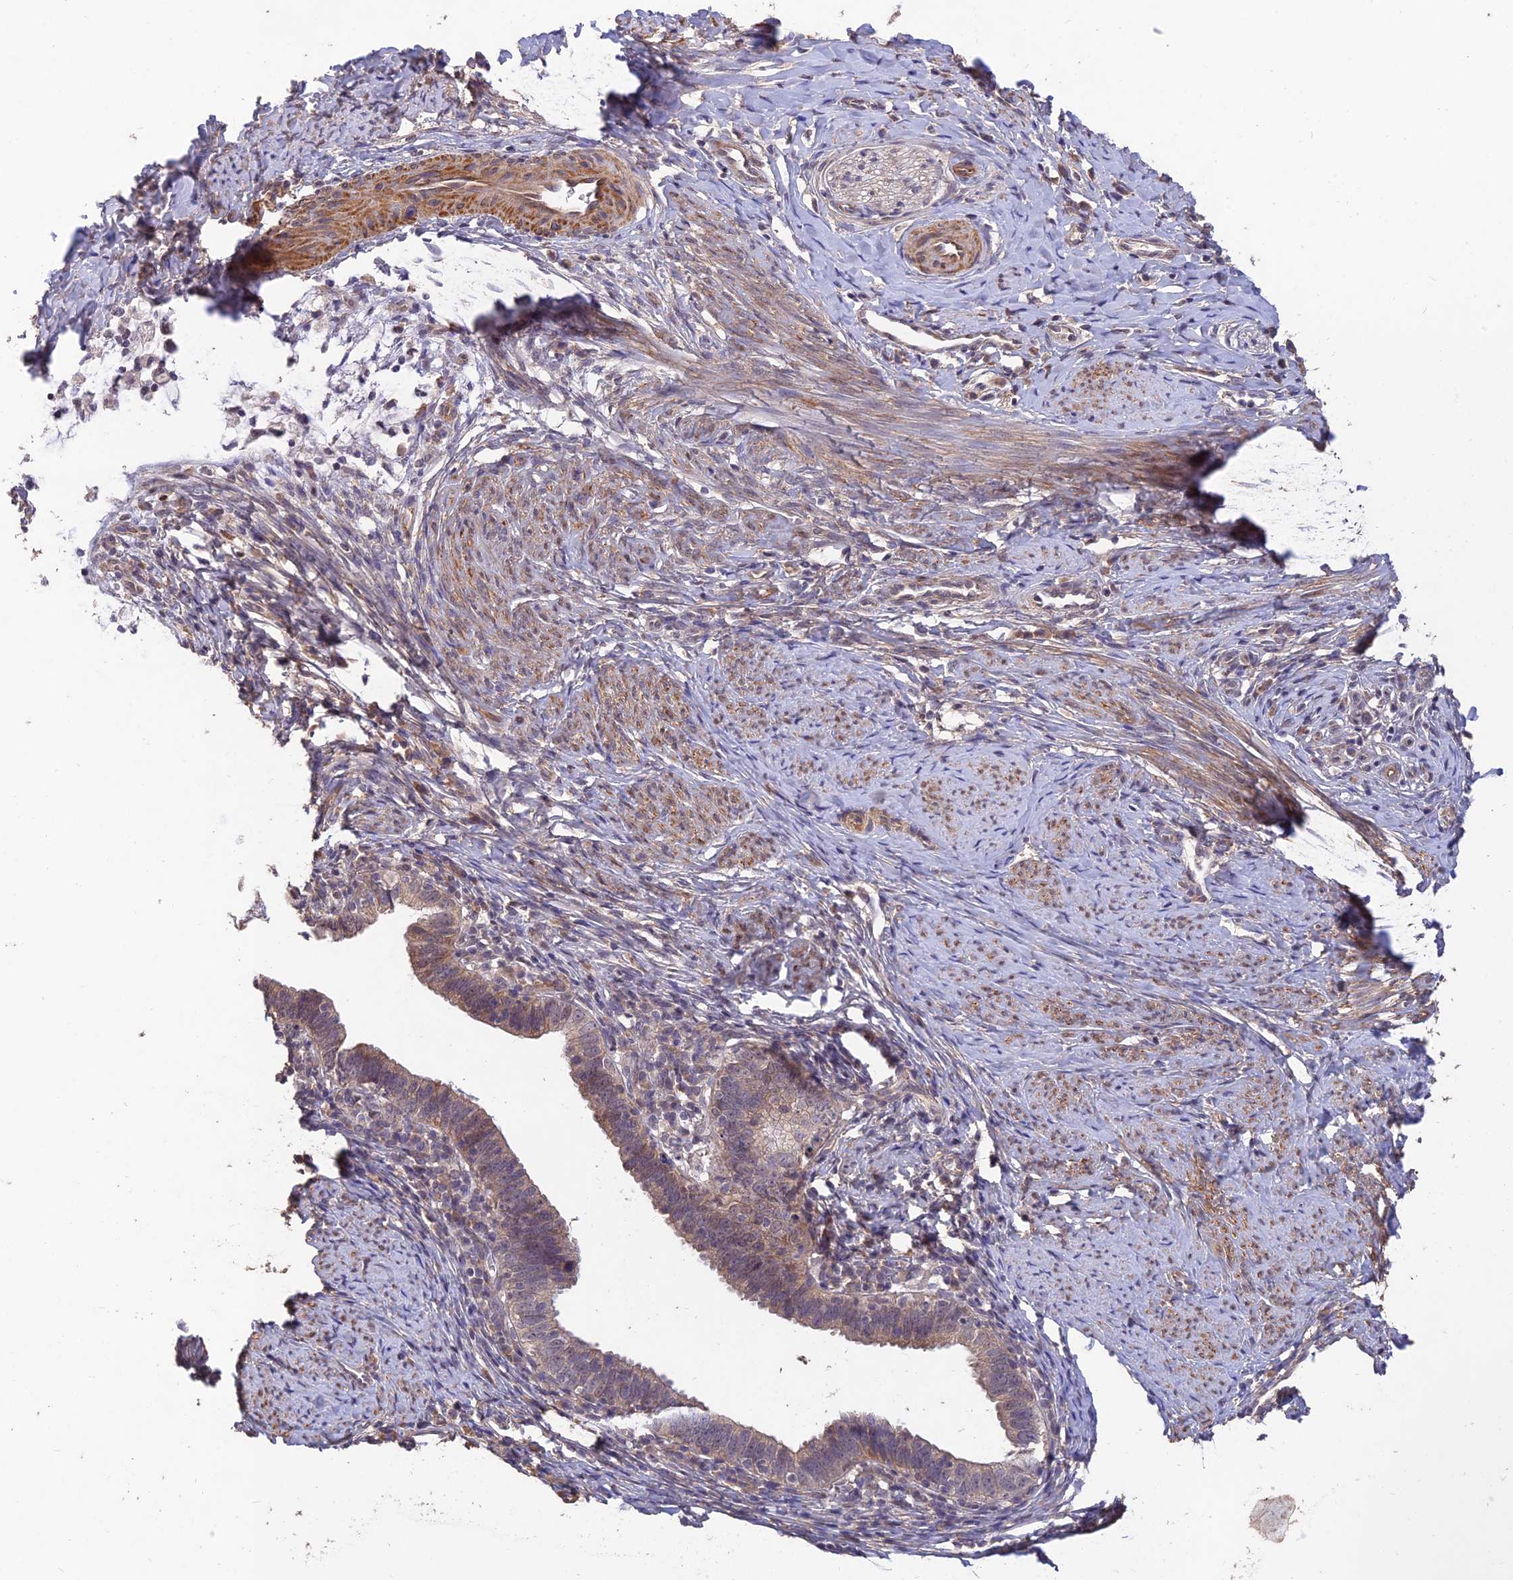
{"staining": {"intensity": "weak", "quantity": "25%-75%", "location": "cytoplasmic/membranous"}, "tissue": "cervical cancer", "cell_type": "Tumor cells", "image_type": "cancer", "snomed": [{"axis": "morphology", "description": "Adenocarcinoma, NOS"}, {"axis": "topography", "description": "Cervix"}], "caption": "Weak cytoplasmic/membranous expression is present in about 25%-75% of tumor cells in cervical adenocarcinoma.", "gene": "PAGR1", "patient": {"sex": "female", "age": 36}}